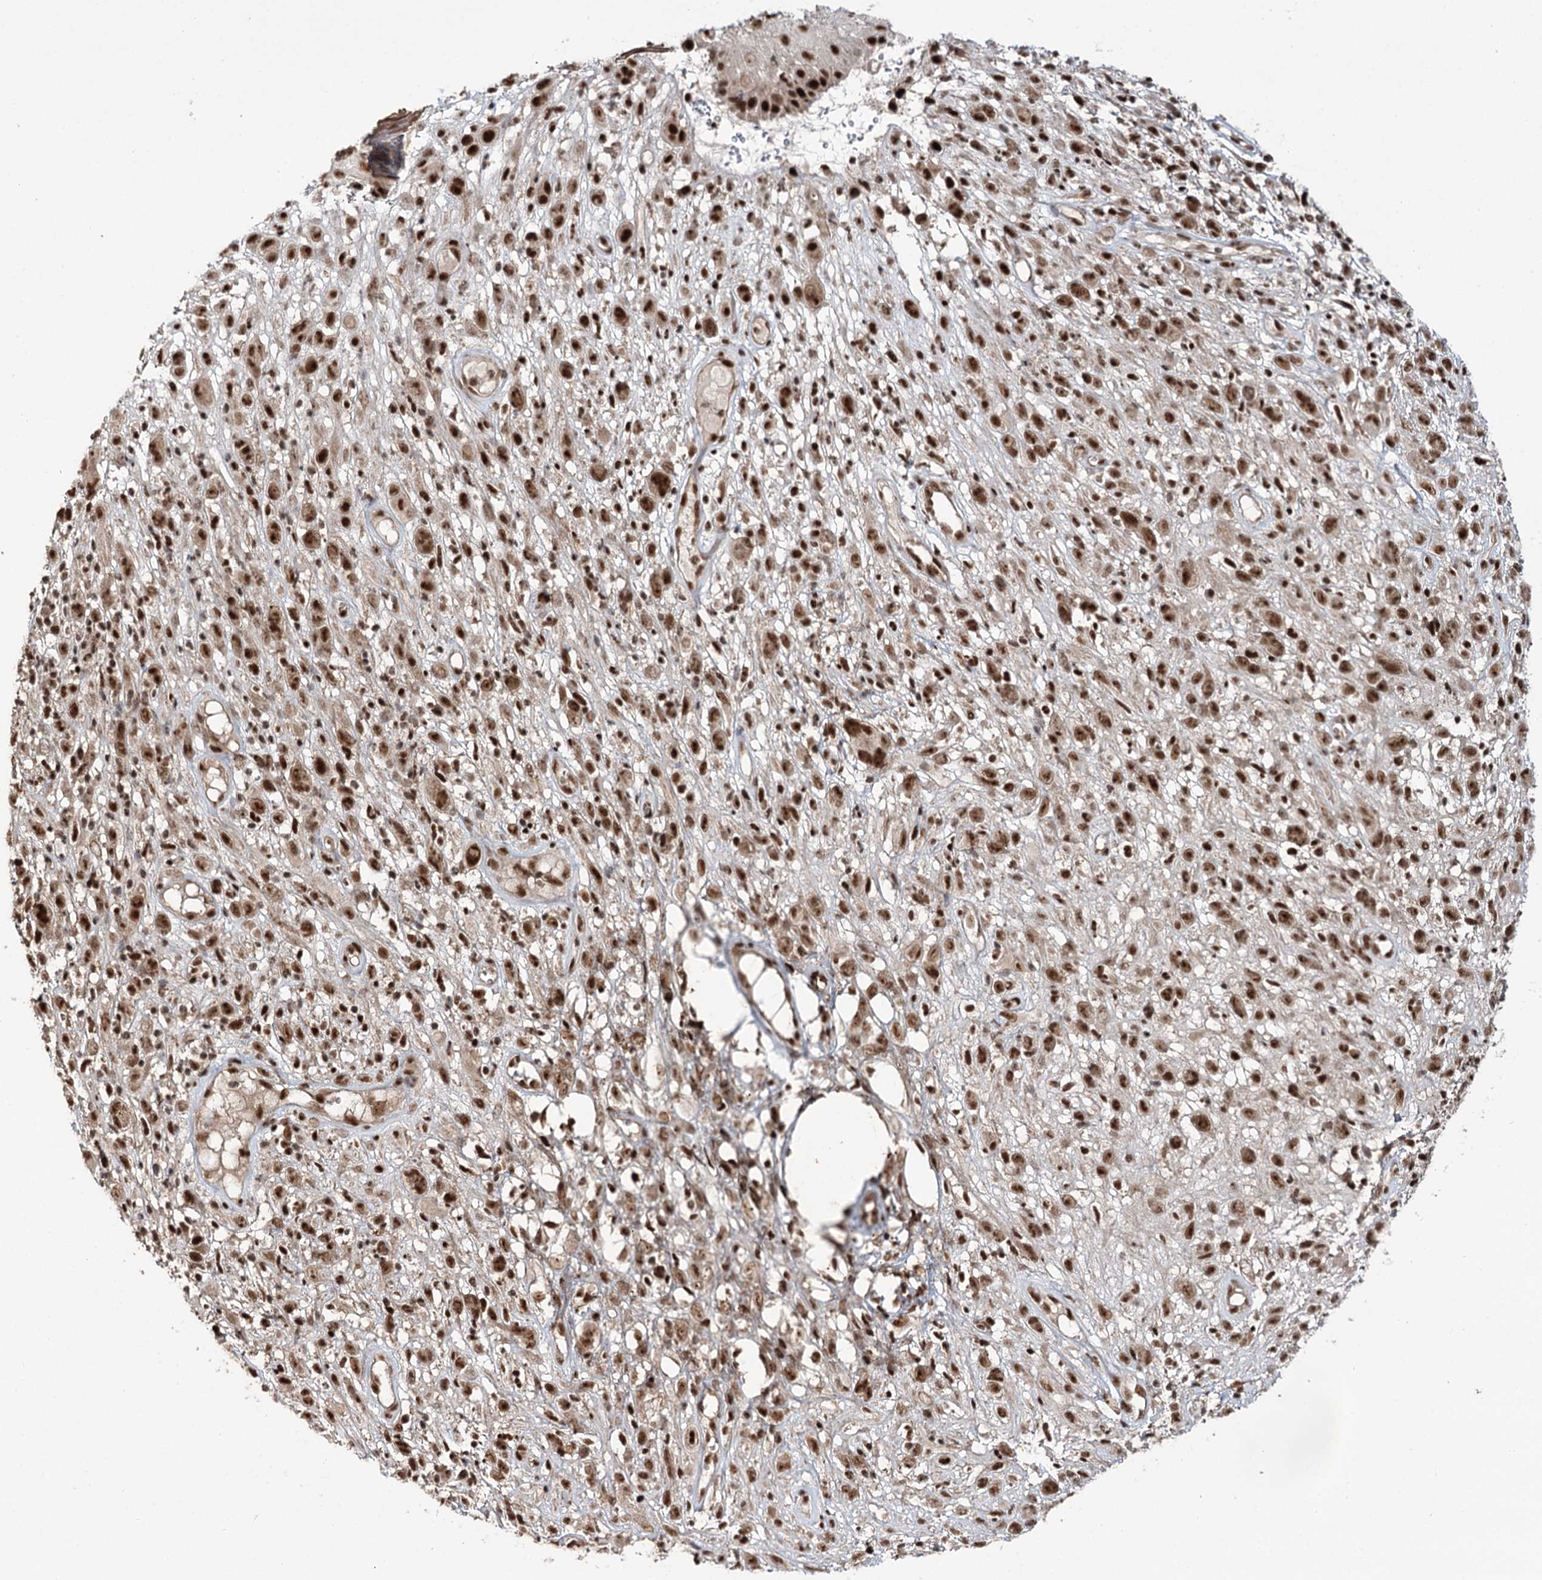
{"staining": {"intensity": "strong", "quantity": ">75%", "location": "nuclear"}, "tissue": "melanoma", "cell_type": "Tumor cells", "image_type": "cancer", "snomed": [{"axis": "morphology", "description": "Malignant melanoma, NOS"}, {"axis": "topography", "description": "Skin of trunk"}], "caption": "Protein expression analysis of malignant melanoma shows strong nuclear staining in approximately >75% of tumor cells.", "gene": "ERCC3", "patient": {"sex": "male", "age": 71}}